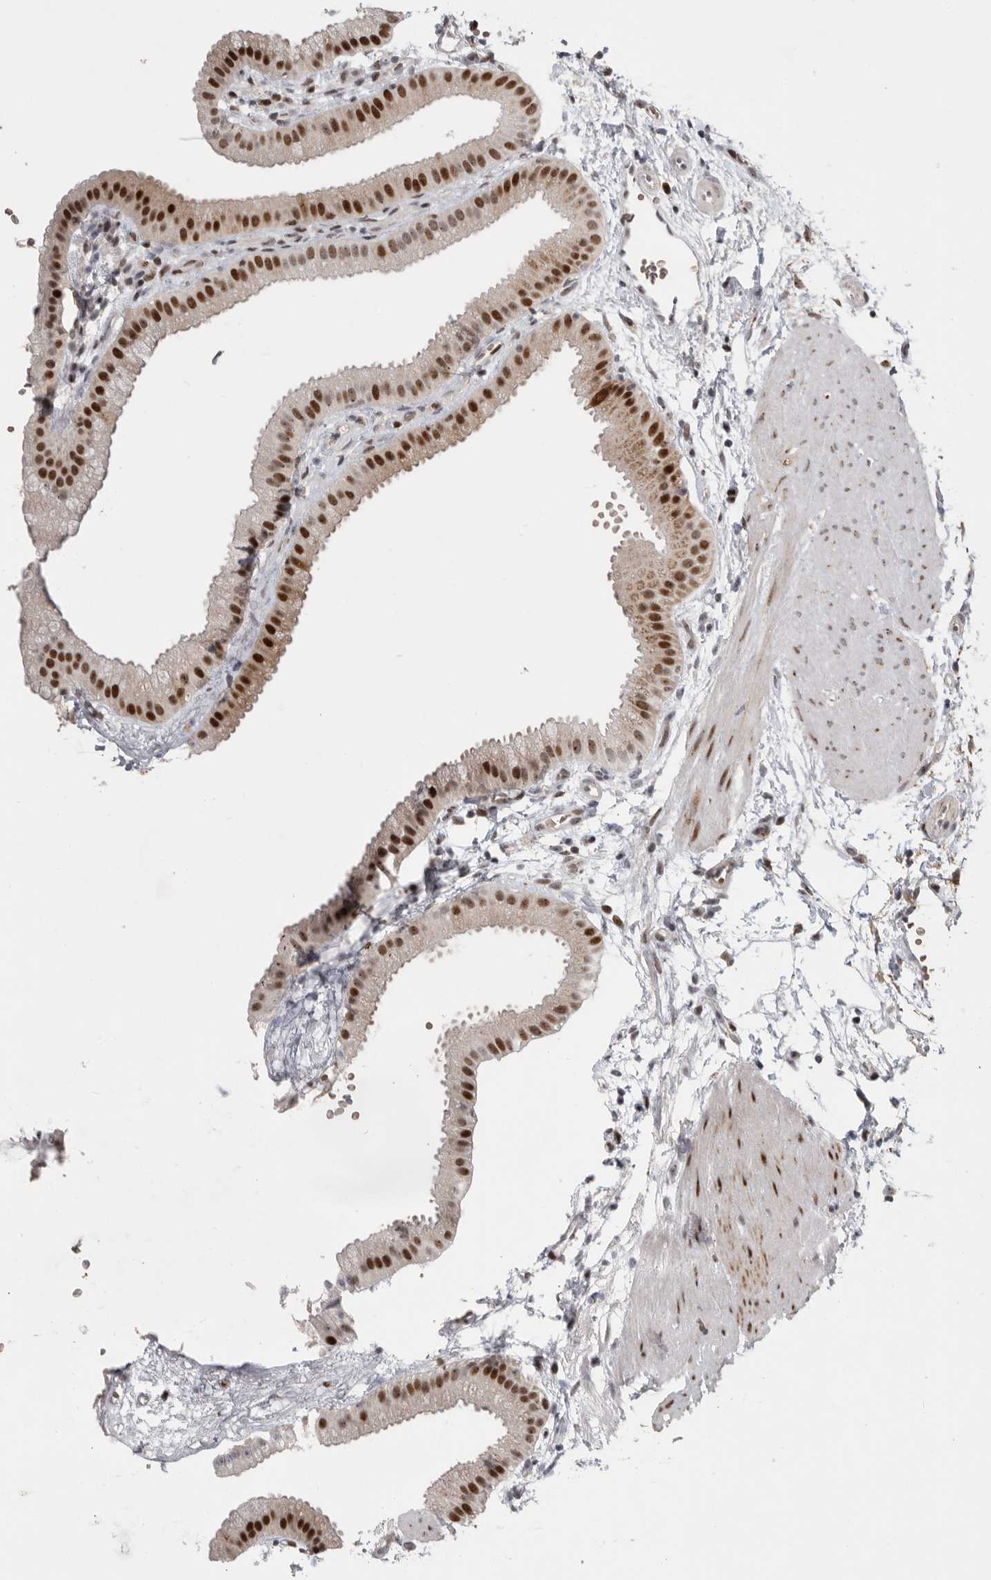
{"staining": {"intensity": "strong", "quantity": "25%-75%", "location": "nuclear"}, "tissue": "gallbladder", "cell_type": "Glandular cells", "image_type": "normal", "snomed": [{"axis": "morphology", "description": "Normal tissue, NOS"}, {"axis": "topography", "description": "Gallbladder"}], "caption": "Immunohistochemical staining of unremarkable gallbladder shows high levels of strong nuclear expression in approximately 25%-75% of glandular cells. The protein of interest is stained brown, and the nuclei are stained in blue (DAB IHC with brightfield microscopy, high magnification).", "gene": "PCMTD1", "patient": {"sex": "female", "age": 64}}